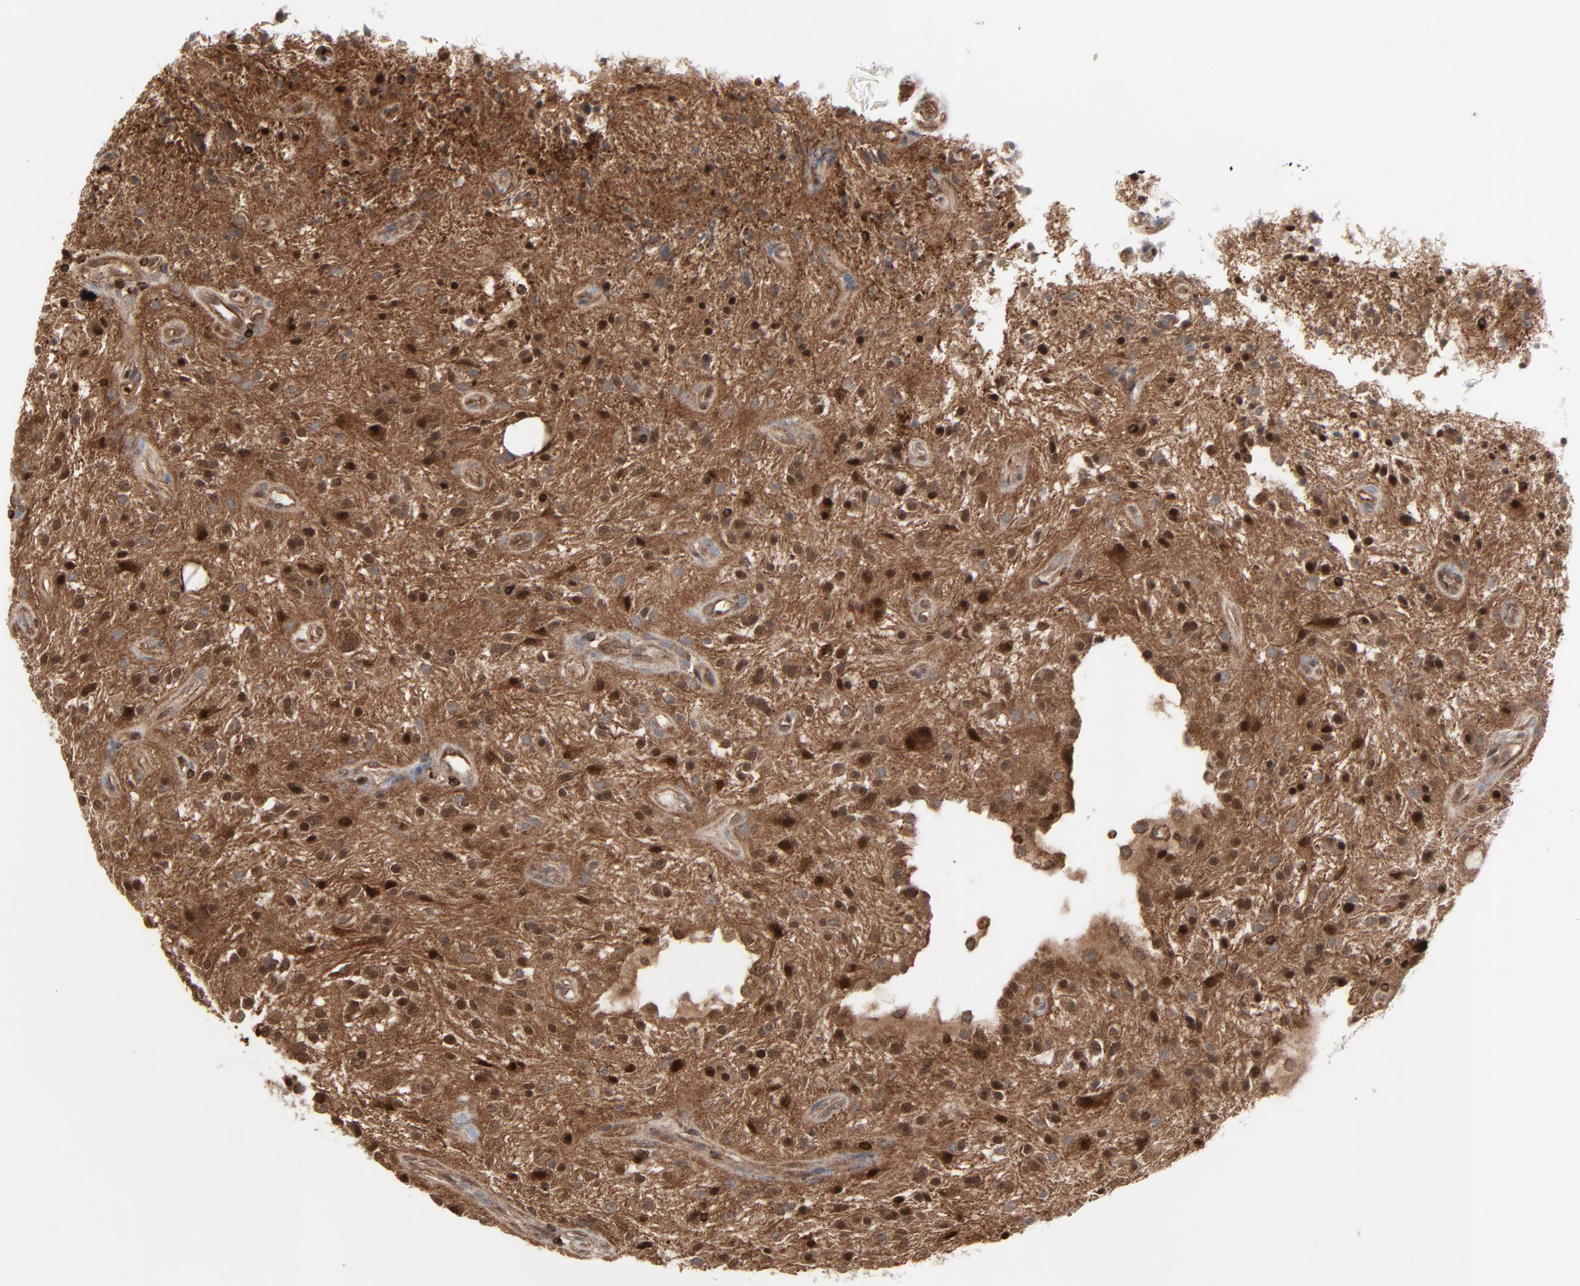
{"staining": {"intensity": "moderate", "quantity": "25%-75%", "location": "nuclear"}, "tissue": "glioma", "cell_type": "Tumor cells", "image_type": "cancer", "snomed": [{"axis": "morphology", "description": "Glioma, malignant, NOS"}, {"axis": "topography", "description": "Cerebellum"}], "caption": "A histopathology image showing moderate nuclear positivity in approximately 25%-75% of tumor cells in glioma, as visualized by brown immunohistochemical staining.", "gene": "OPTN", "patient": {"sex": "female", "age": 10}}